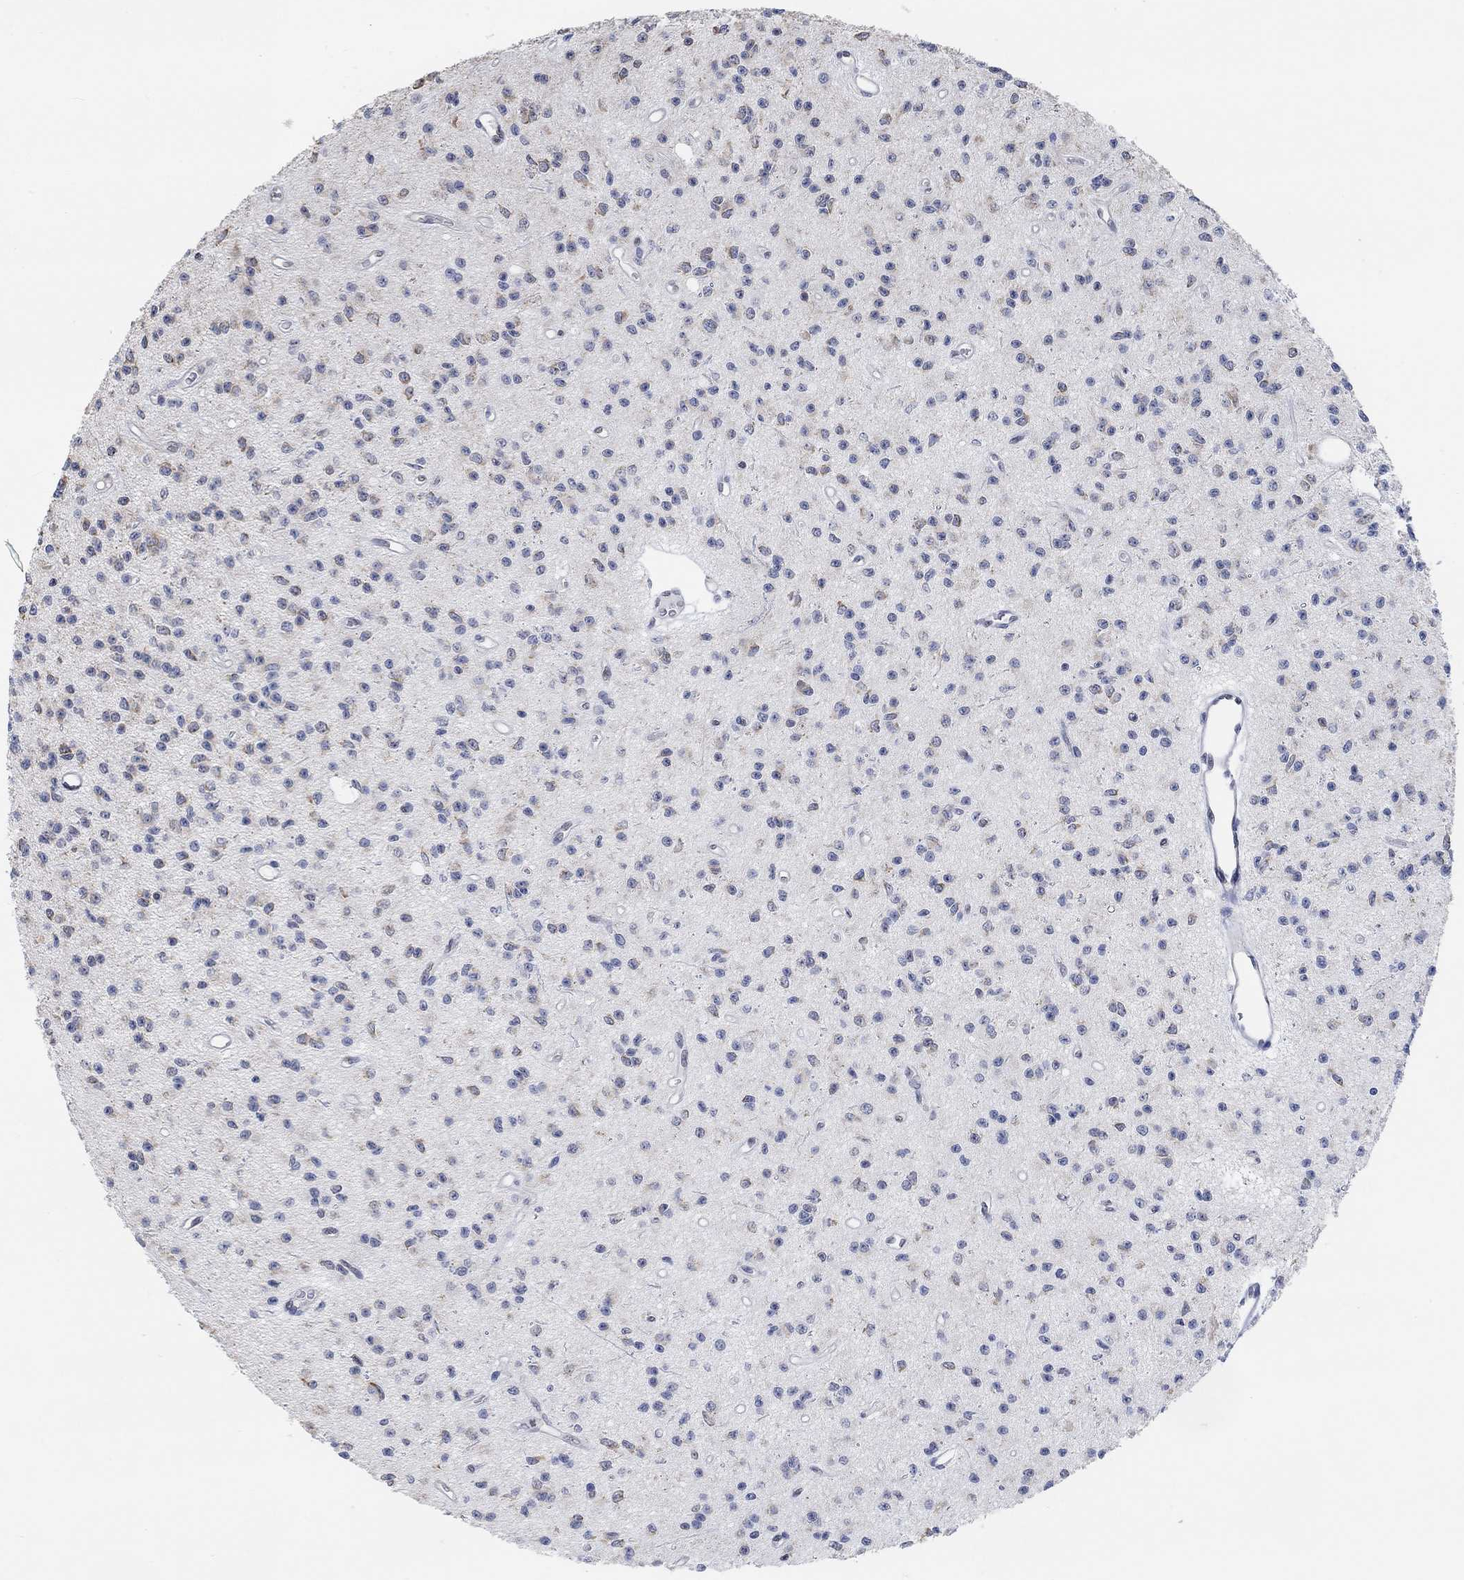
{"staining": {"intensity": "negative", "quantity": "none", "location": "none"}, "tissue": "glioma", "cell_type": "Tumor cells", "image_type": "cancer", "snomed": [{"axis": "morphology", "description": "Glioma, malignant, Low grade"}, {"axis": "topography", "description": "Brain"}], "caption": "The image reveals no significant expression in tumor cells of low-grade glioma (malignant).", "gene": "MUC1", "patient": {"sex": "female", "age": 45}}